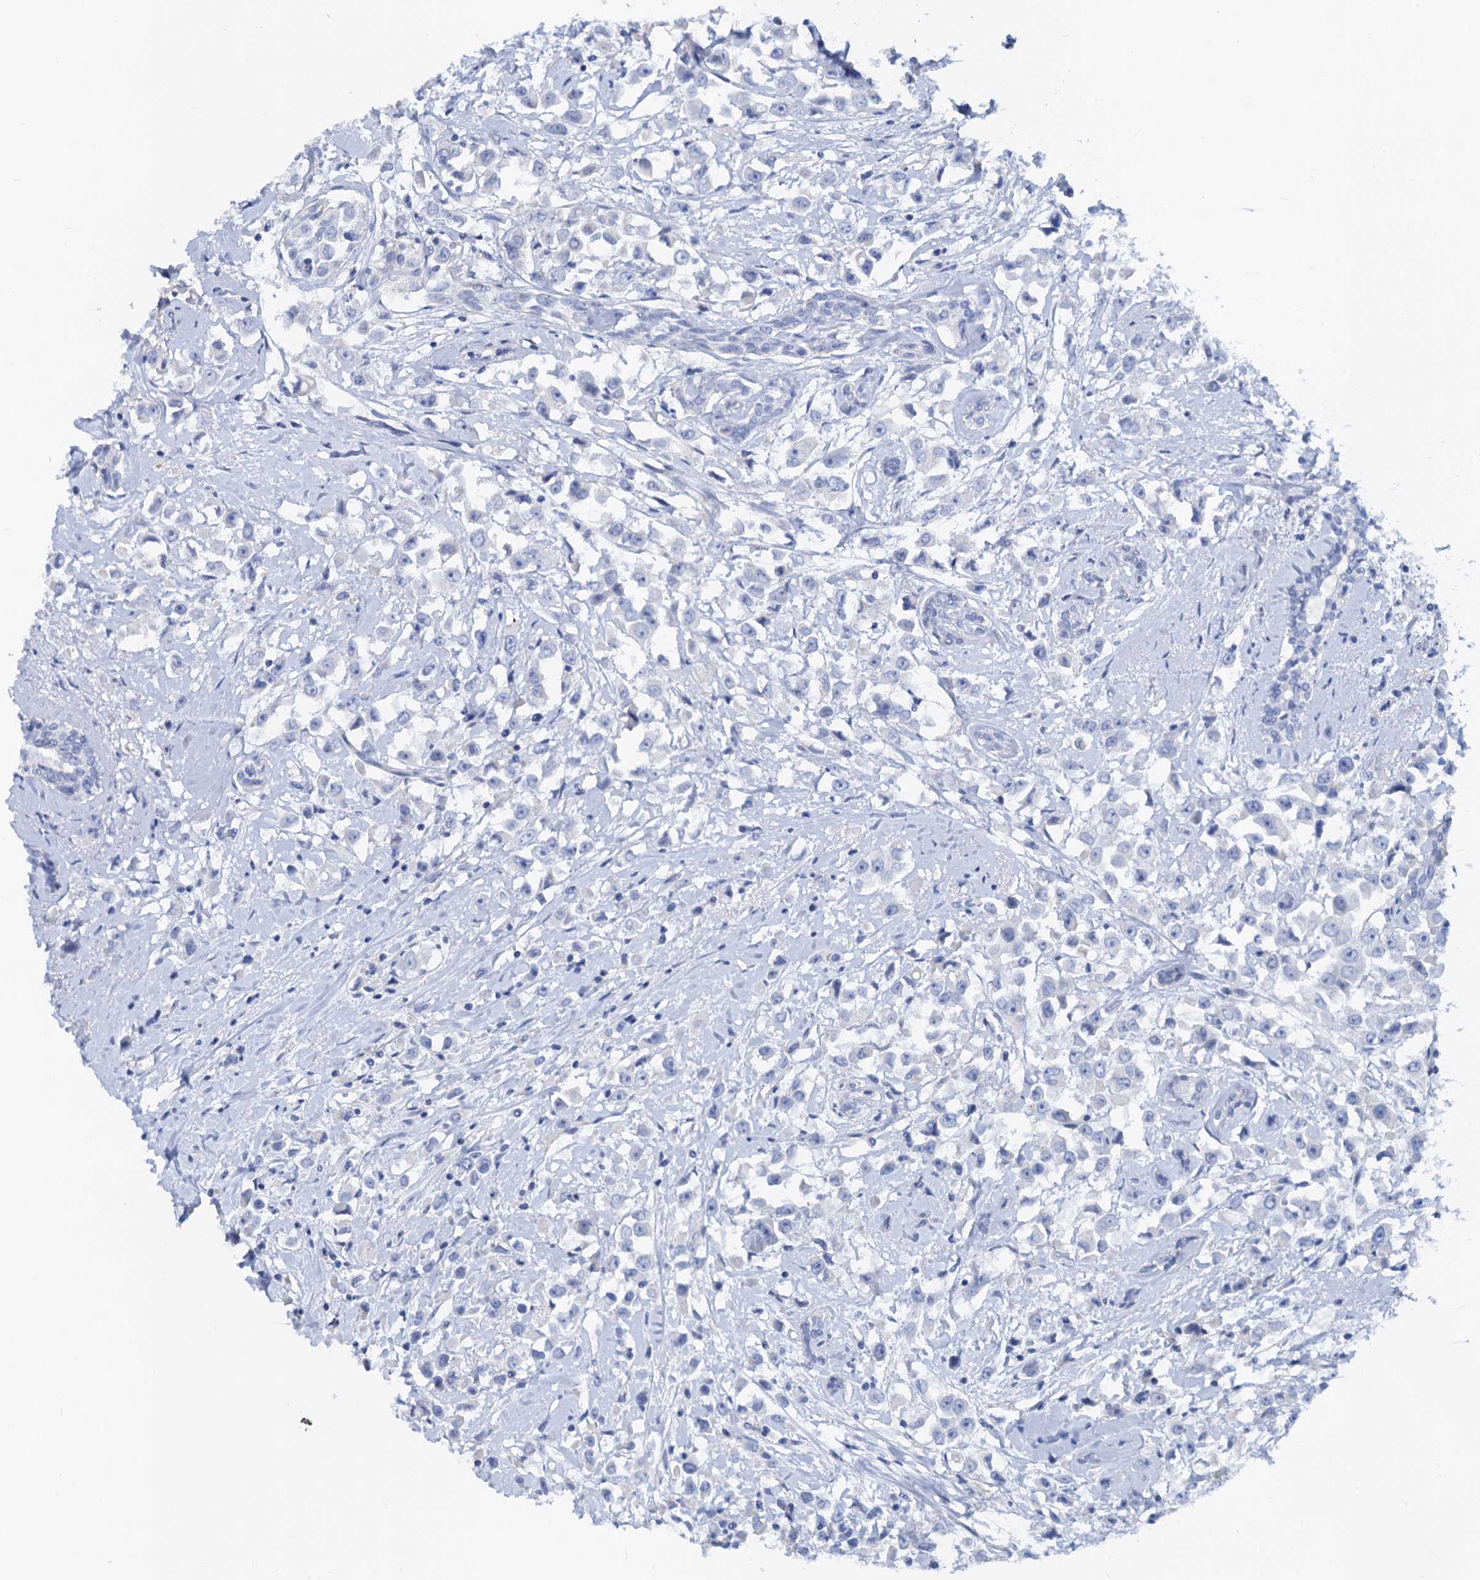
{"staining": {"intensity": "negative", "quantity": "none", "location": "none"}, "tissue": "breast cancer", "cell_type": "Tumor cells", "image_type": "cancer", "snomed": [{"axis": "morphology", "description": "Duct carcinoma"}, {"axis": "topography", "description": "Breast"}], "caption": "There is no significant staining in tumor cells of breast infiltrating ductal carcinoma.", "gene": "RBP3", "patient": {"sex": "female", "age": 87}}